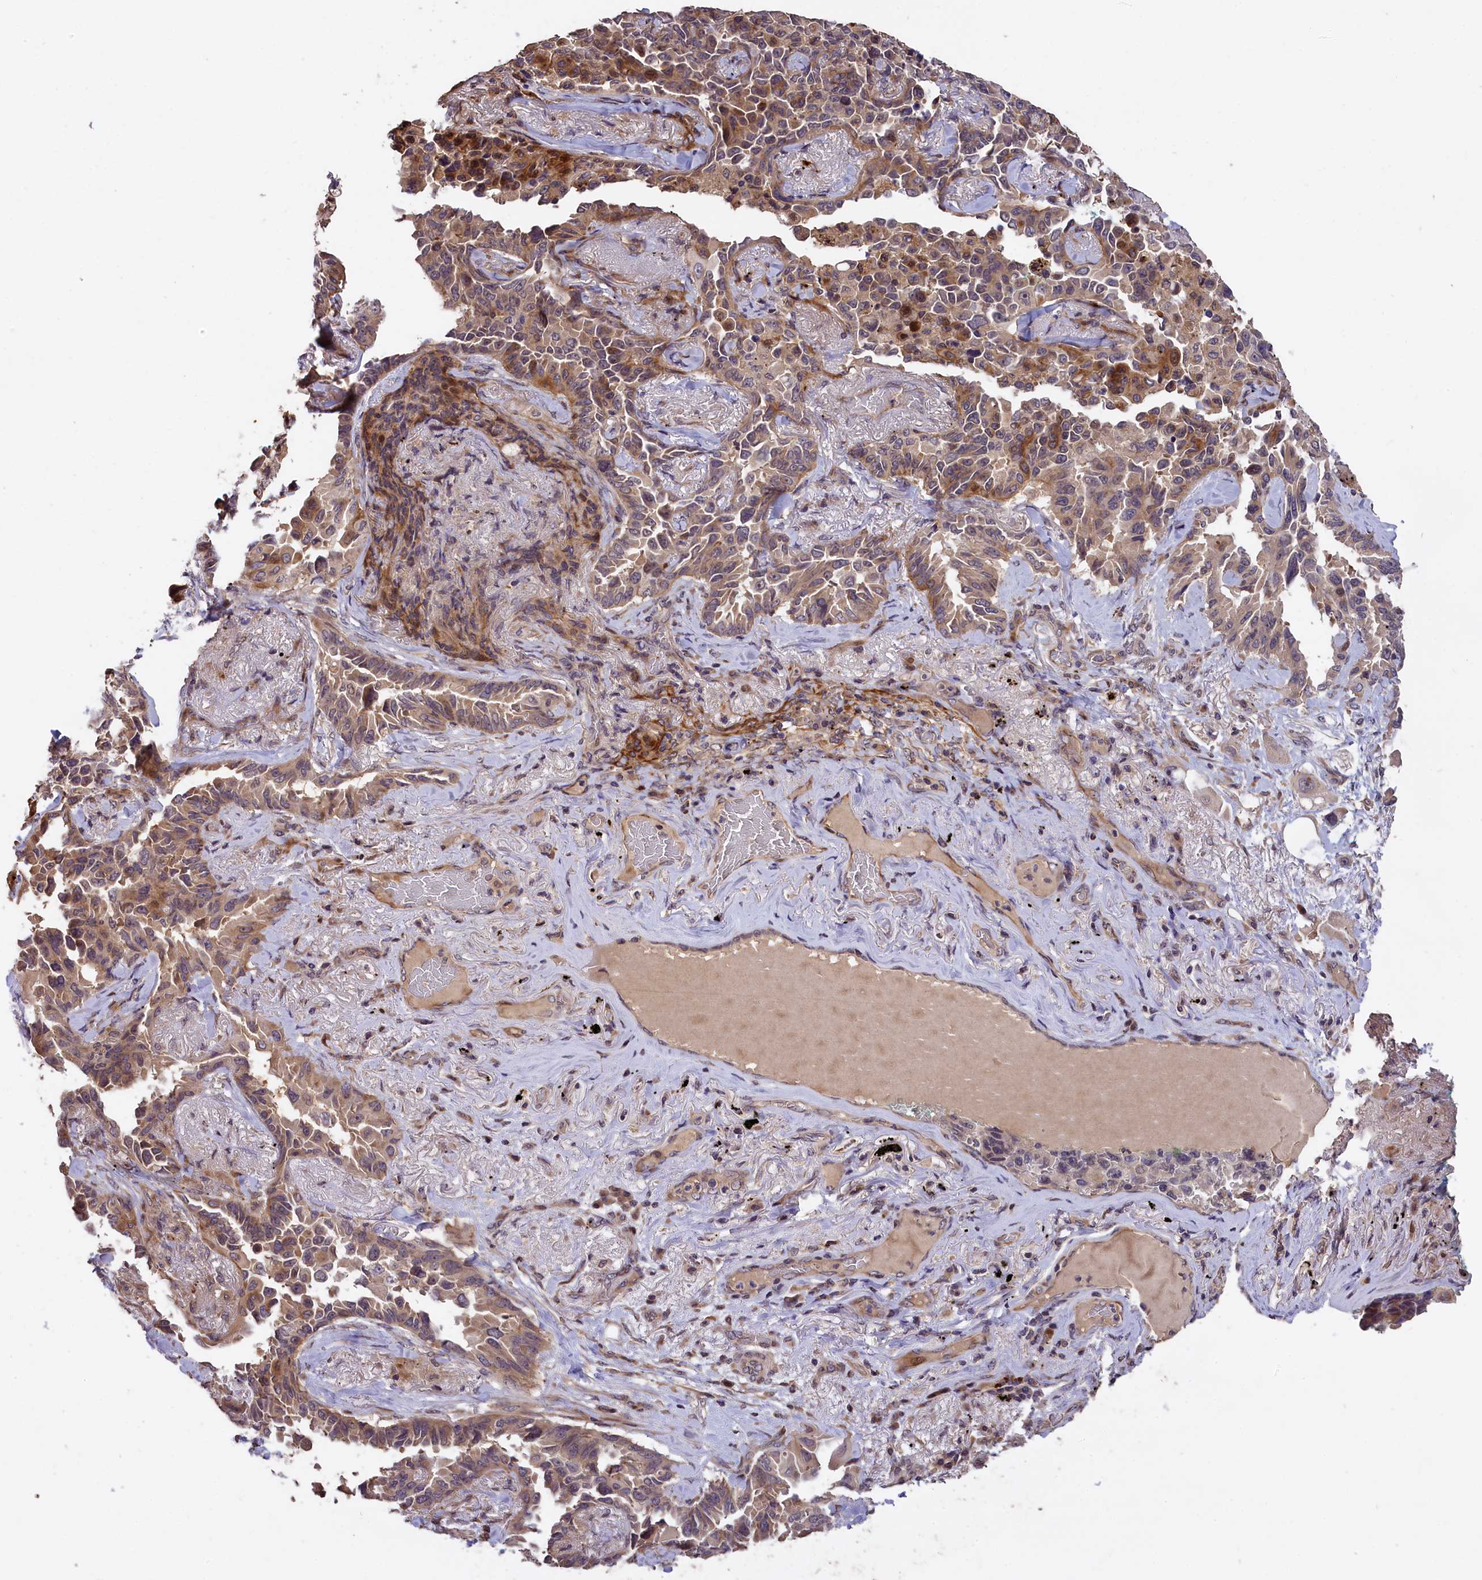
{"staining": {"intensity": "moderate", "quantity": "25%-75%", "location": "cytoplasmic/membranous"}, "tissue": "lung cancer", "cell_type": "Tumor cells", "image_type": "cancer", "snomed": [{"axis": "morphology", "description": "Adenocarcinoma, NOS"}, {"axis": "topography", "description": "Lung"}], "caption": "This is an image of immunohistochemistry (IHC) staining of lung cancer (adenocarcinoma), which shows moderate expression in the cytoplasmic/membranous of tumor cells.", "gene": "DNAJB9", "patient": {"sex": "female", "age": 67}}